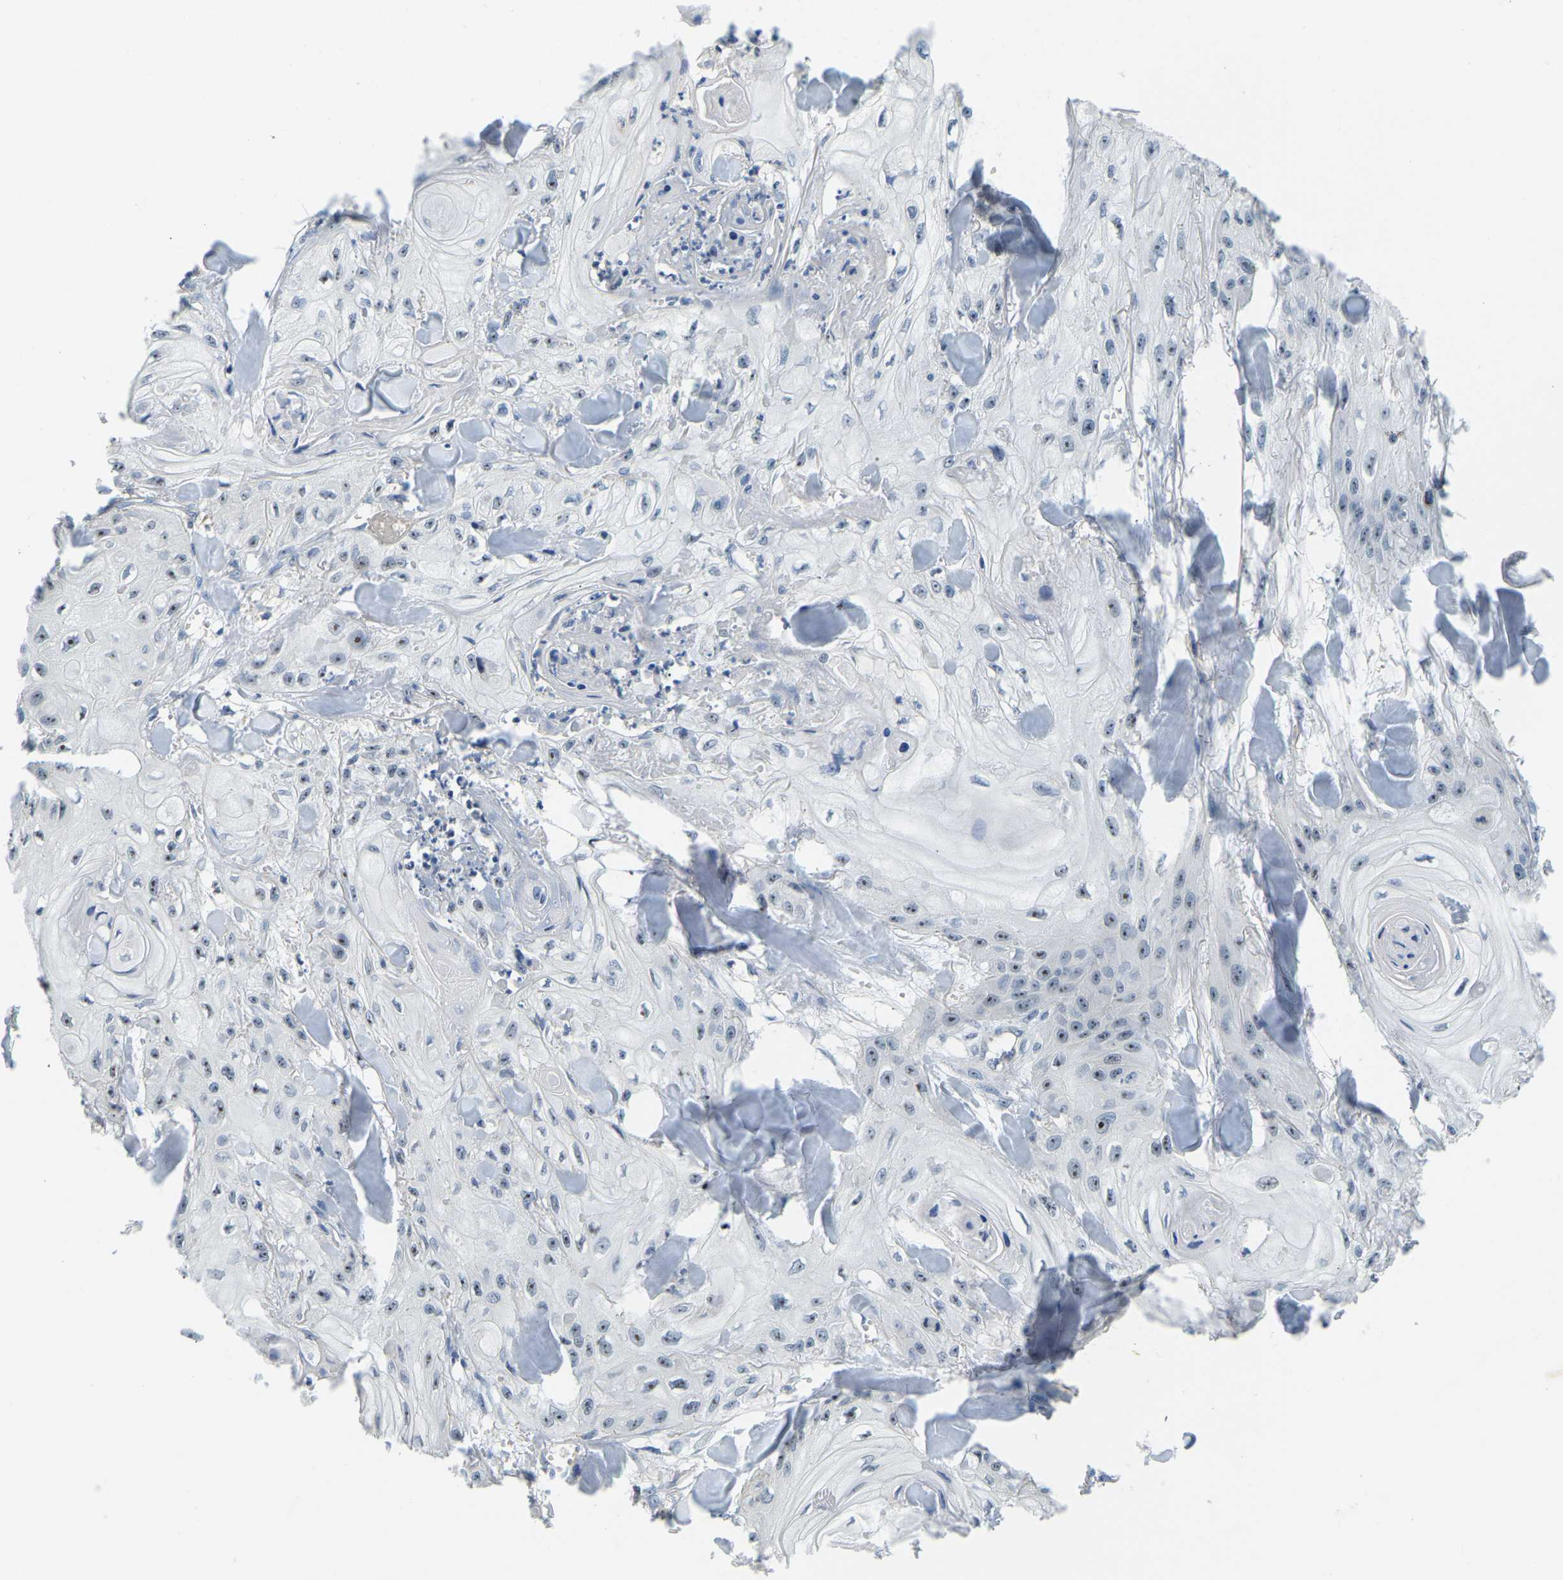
{"staining": {"intensity": "moderate", "quantity": "<25%", "location": "nuclear"}, "tissue": "skin cancer", "cell_type": "Tumor cells", "image_type": "cancer", "snomed": [{"axis": "morphology", "description": "Squamous cell carcinoma, NOS"}, {"axis": "topography", "description": "Skin"}], "caption": "This image shows IHC staining of human skin cancer (squamous cell carcinoma), with low moderate nuclear staining in approximately <25% of tumor cells.", "gene": "RRP1", "patient": {"sex": "male", "age": 74}}